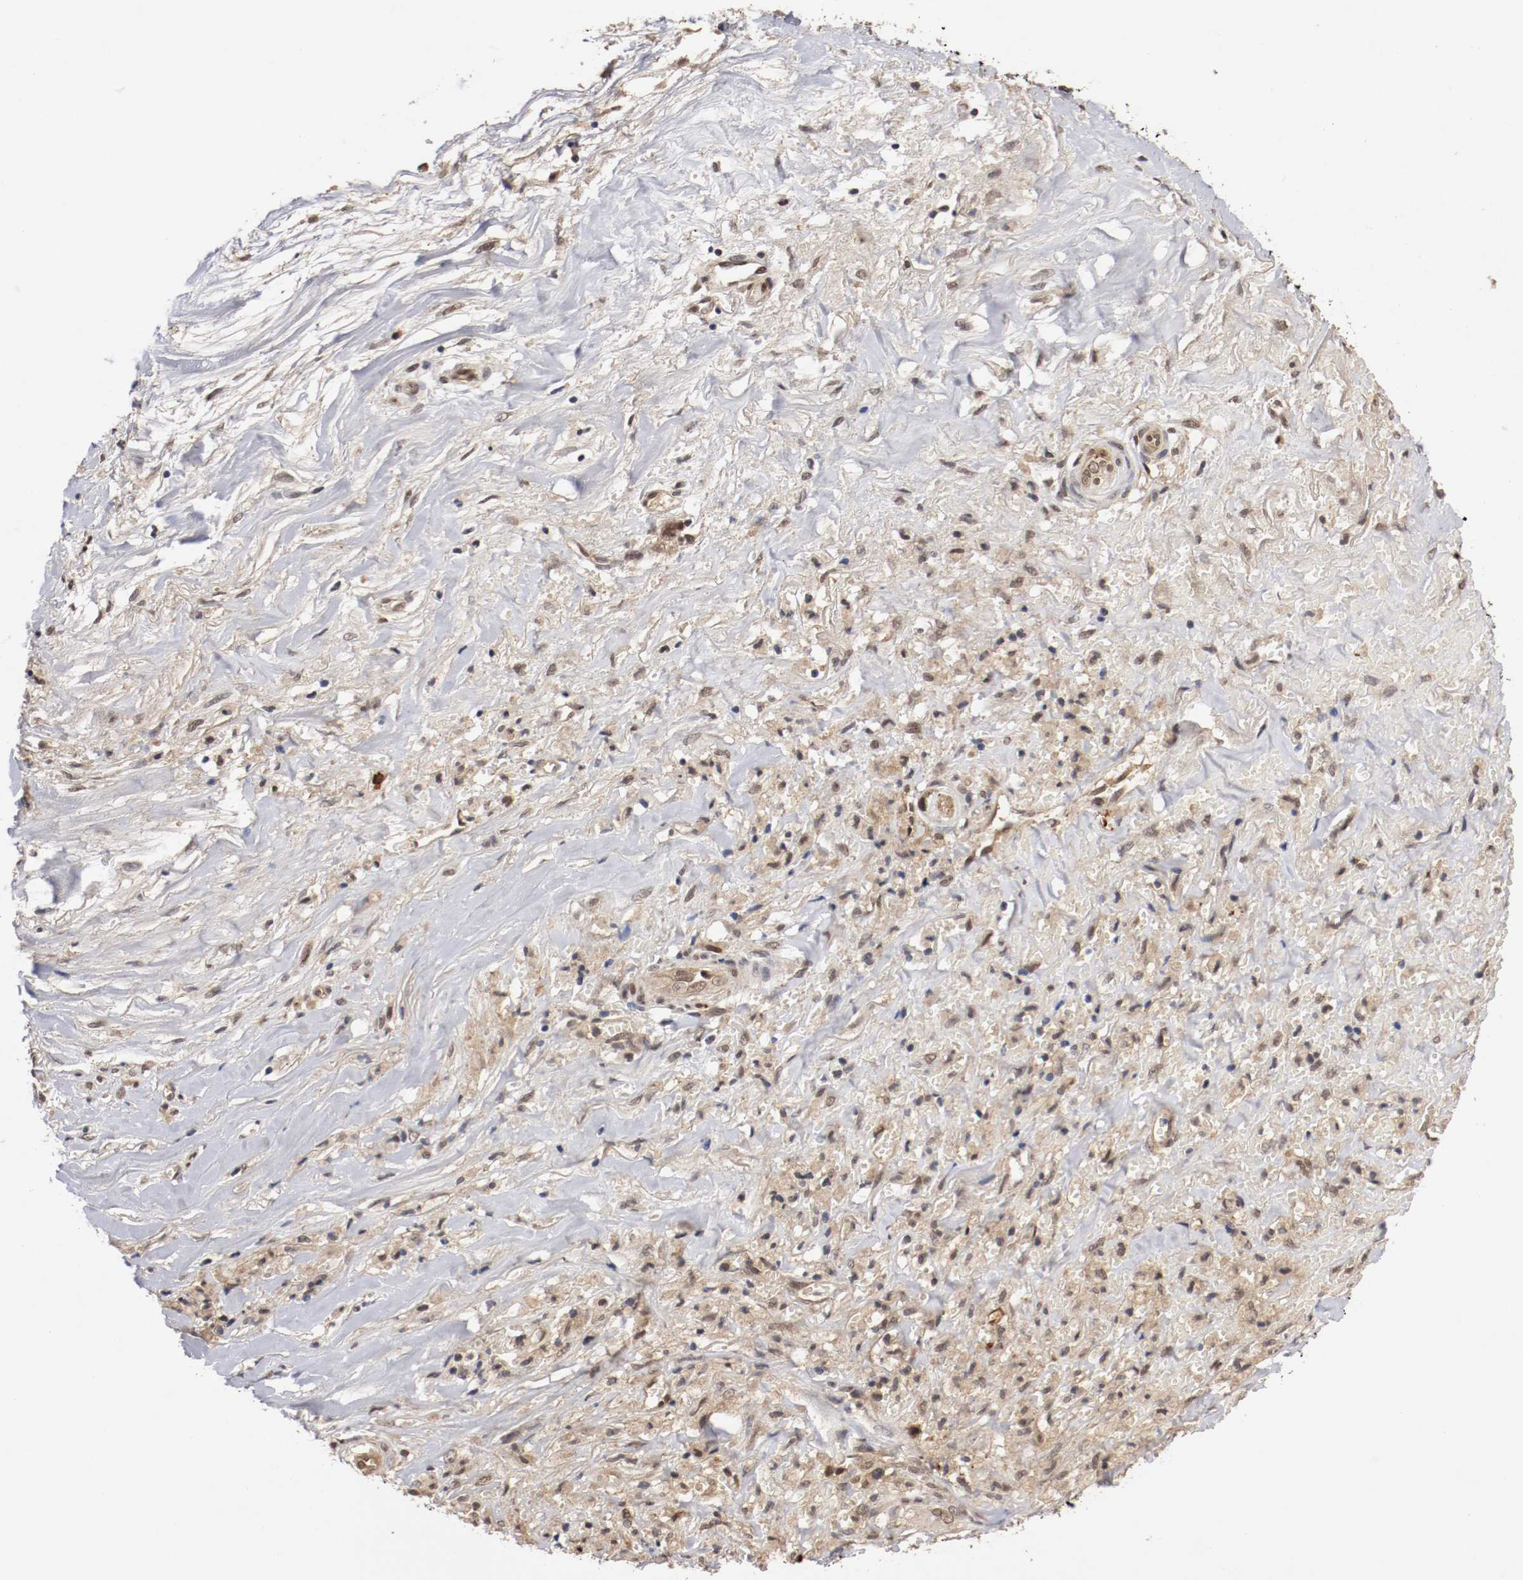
{"staining": {"intensity": "weak", "quantity": ">75%", "location": "cytoplasmic/membranous,nuclear"}, "tissue": "liver cancer", "cell_type": "Tumor cells", "image_type": "cancer", "snomed": [{"axis": "morphology", "description": "Cholangiocarcinoma"}, {"axis": "topography", "description": "Liver"}], "caption": "Immunohistochemistry (IHC) (DAB (3,3'-diaminobenzidine)) staining of liver cancer (cholangiocarcinoma) demonstrates weak cytoplasmic/membranous and nuclear protein expression in approximately >75% of tumor cells.", "gene": "DNMT3B", "patient": {"sex": "female", "age": 70}}